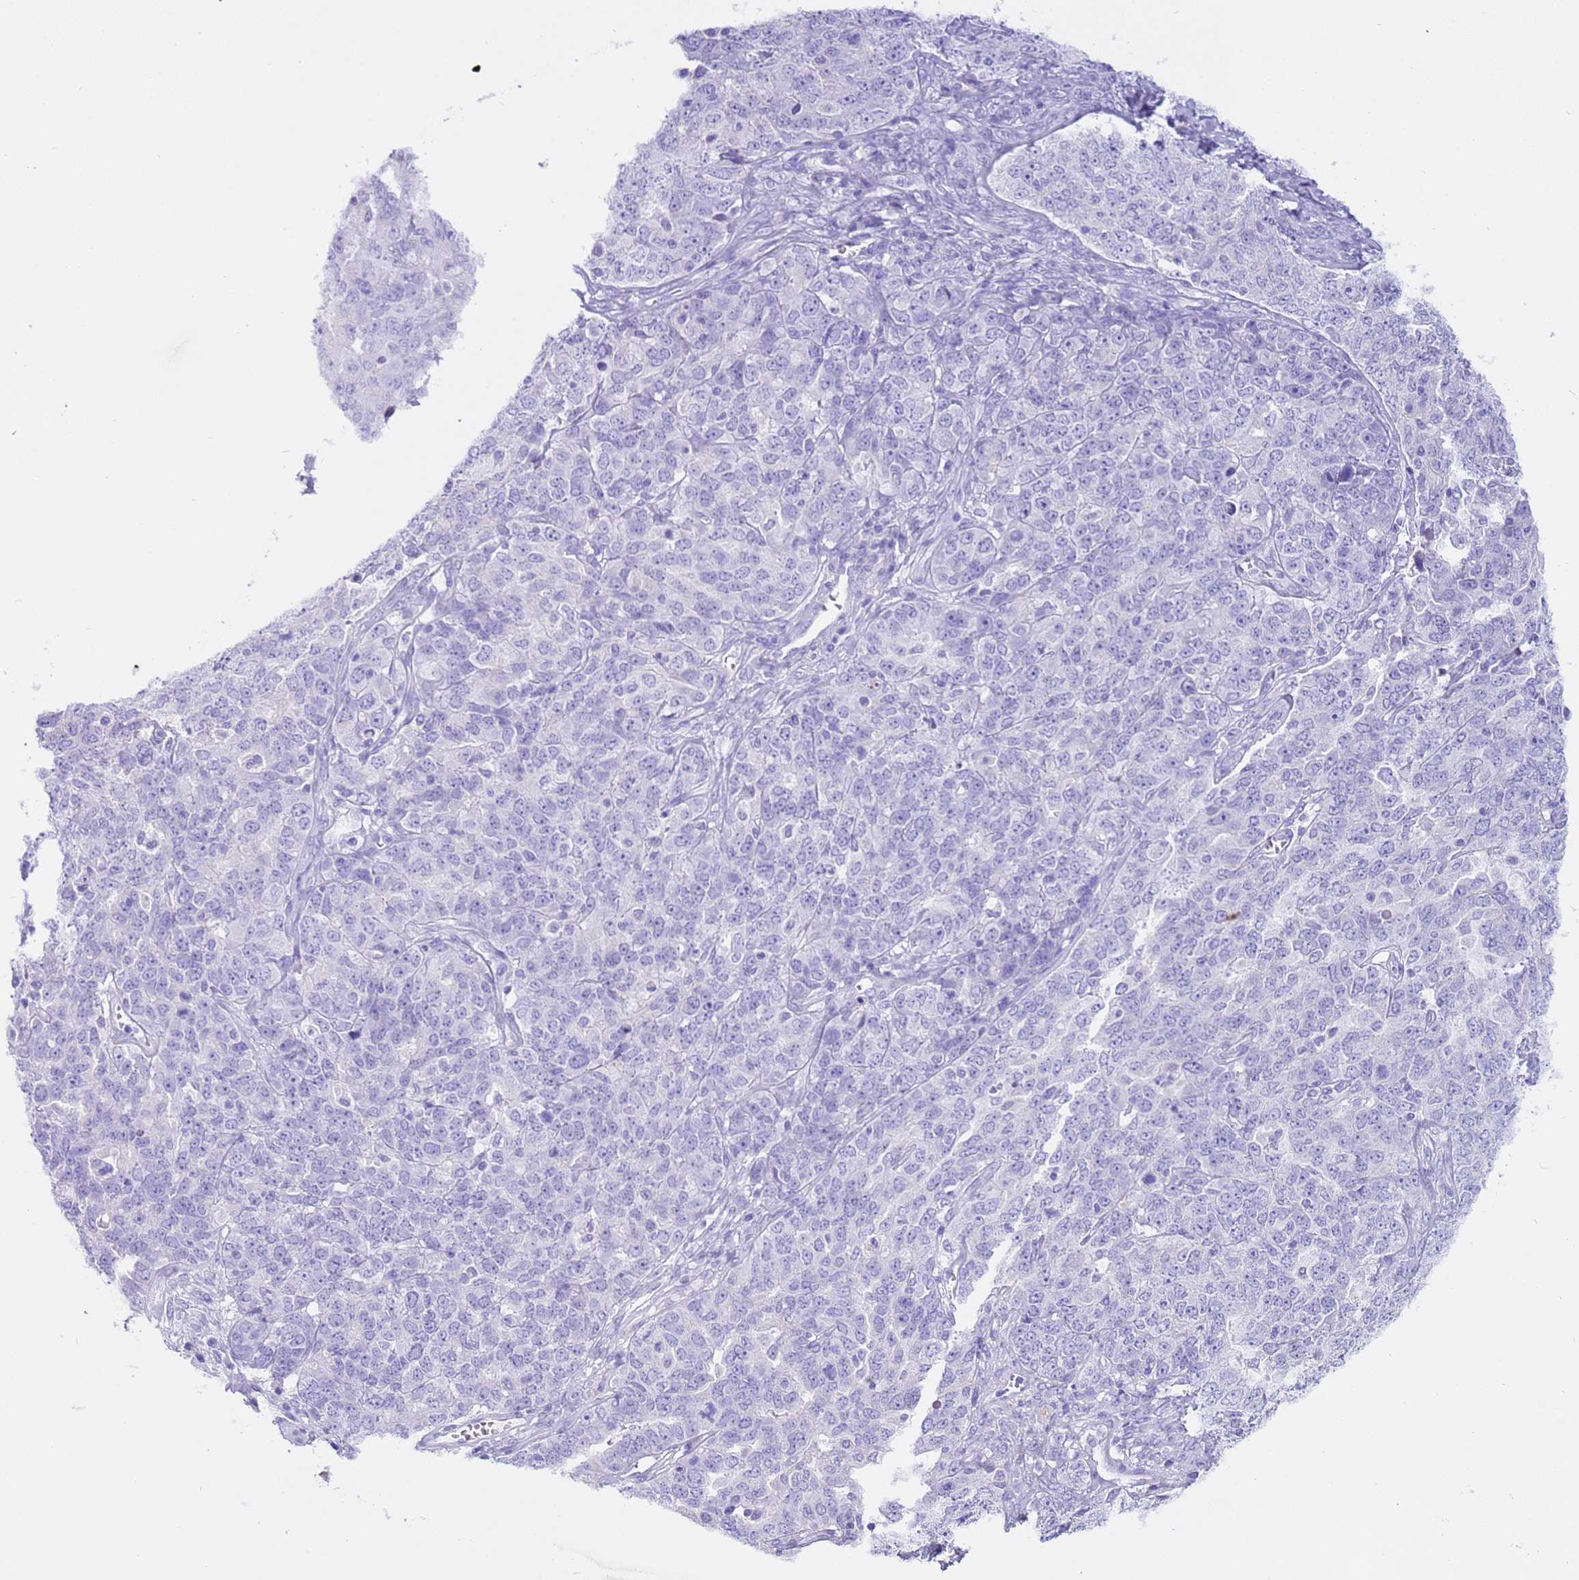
{"staining": {"intensity": "negative", "quantity": "none", "location": "none"}, "tissue": "ovarian cancer", "cell_type": "Tumor cells", "image_type": "cancer", "snomed": [{"axis": "morphology", "description": "Carcinoma, endometroid"}, {"axis": "topography", "description": "Ovary"}], "caption": "High magnification brightfield microscopy of ovarian cancer stained with DAB (3,3'-diaminobenzidine) (brown) and counterstained with hematoxylin (blue): tumor cells show no significant expression.", "gene": "CPB1", "patient": {"sex": "female", "age": 62}}